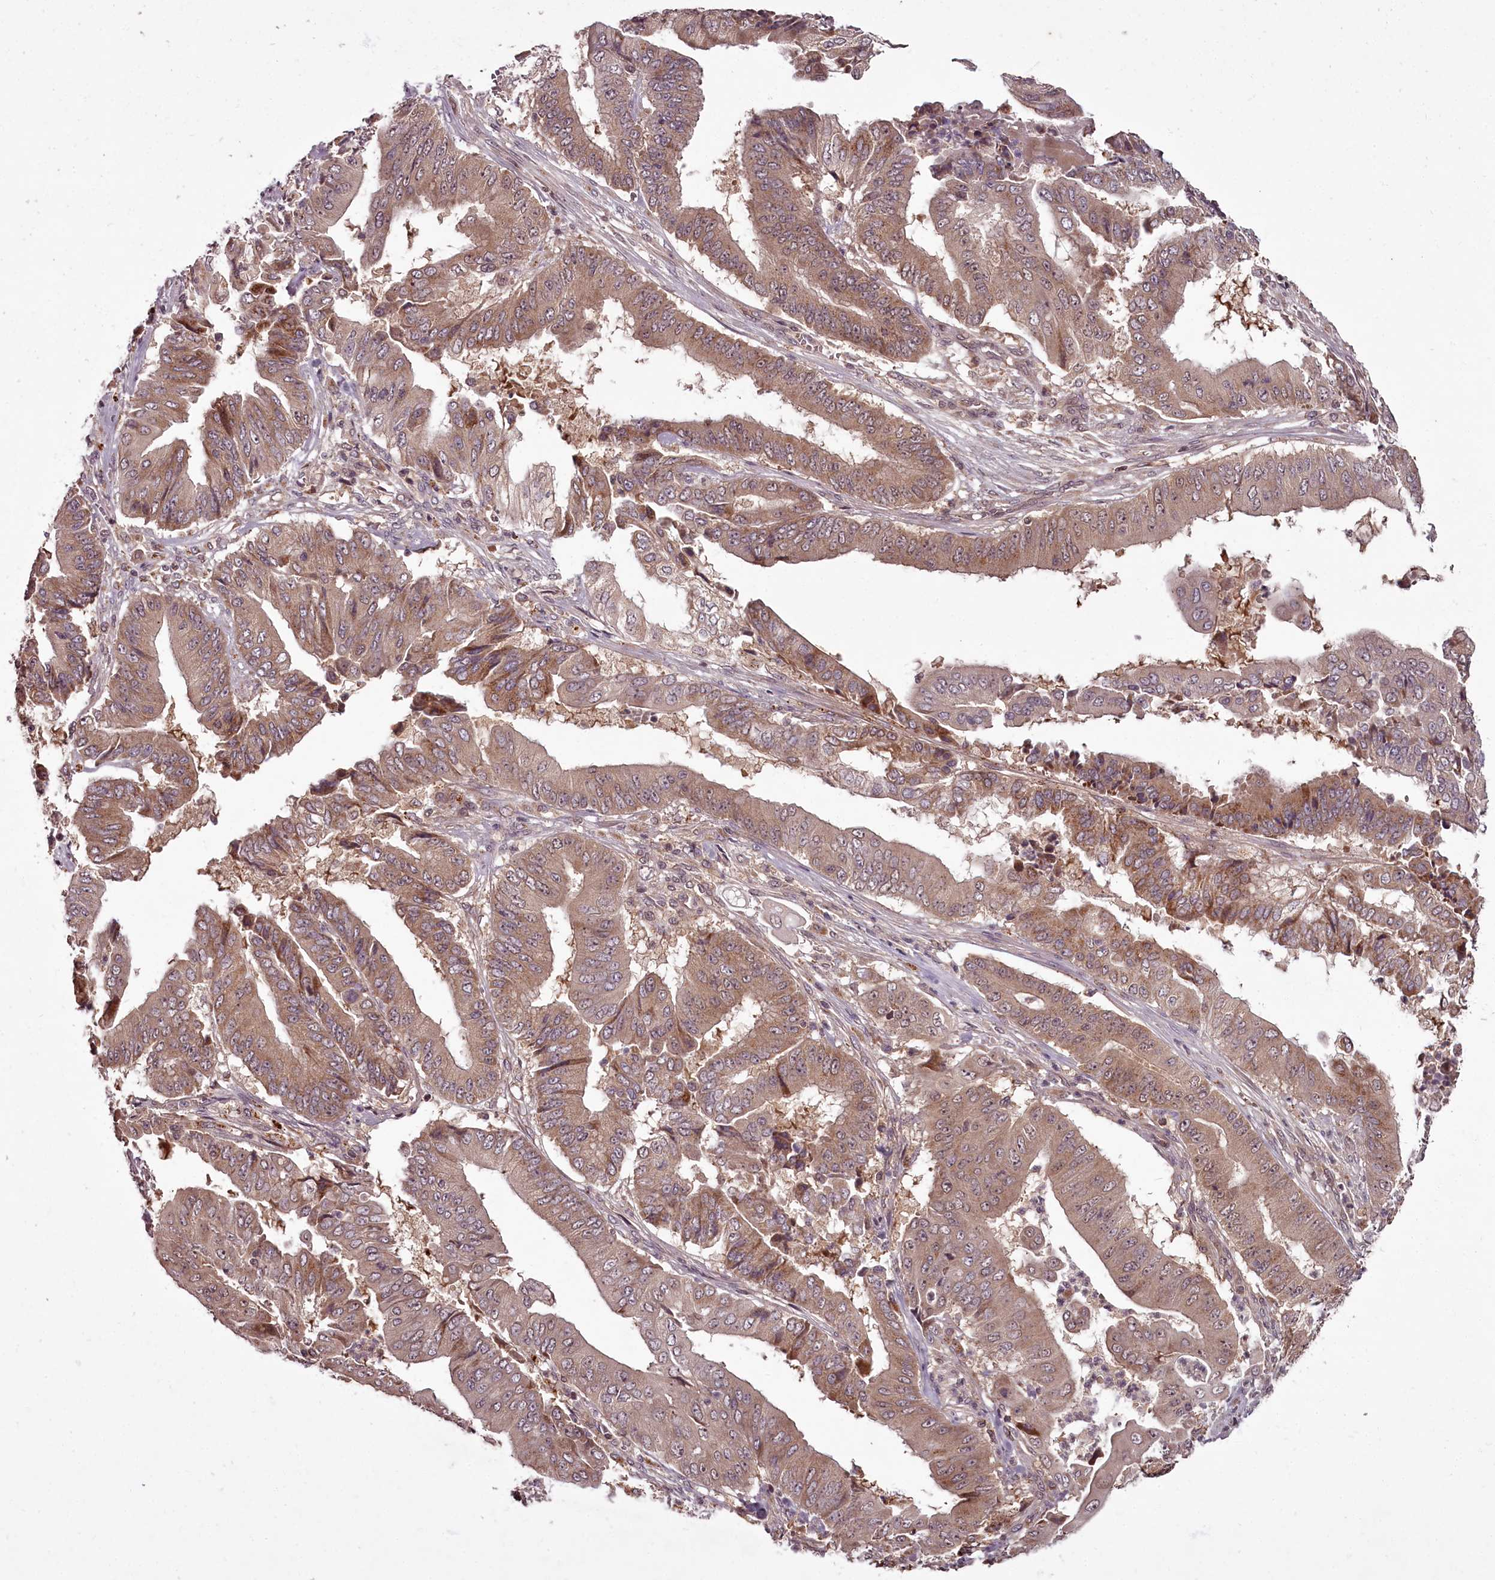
{"staining": {"intensity": "weak", "quantity": ">75%", "location": "cytoplasmic/membranous"}, "tissue": "pancreatic cancer", "cell_type": "Tumor cells", "image_type": "cancer", "snomed": [{"axis": "morphology", "description": "Adenocarcinoma, NOS"}, {"axis": "topography", "description": "Pancreas"}], "caption": "High-power microscopy captured an immunohistochemistry histopathology image of pancreatic cancer, revealing weak cytoplasmic/membranous expression in approximately >75% of tumor cells. (Stains: DAB in brown, nuclei in blue, Microscopy: brightfield microscopy at high magnification).", "gene": "PCBP2", "patient": {"sex": "female", "age": 77}}